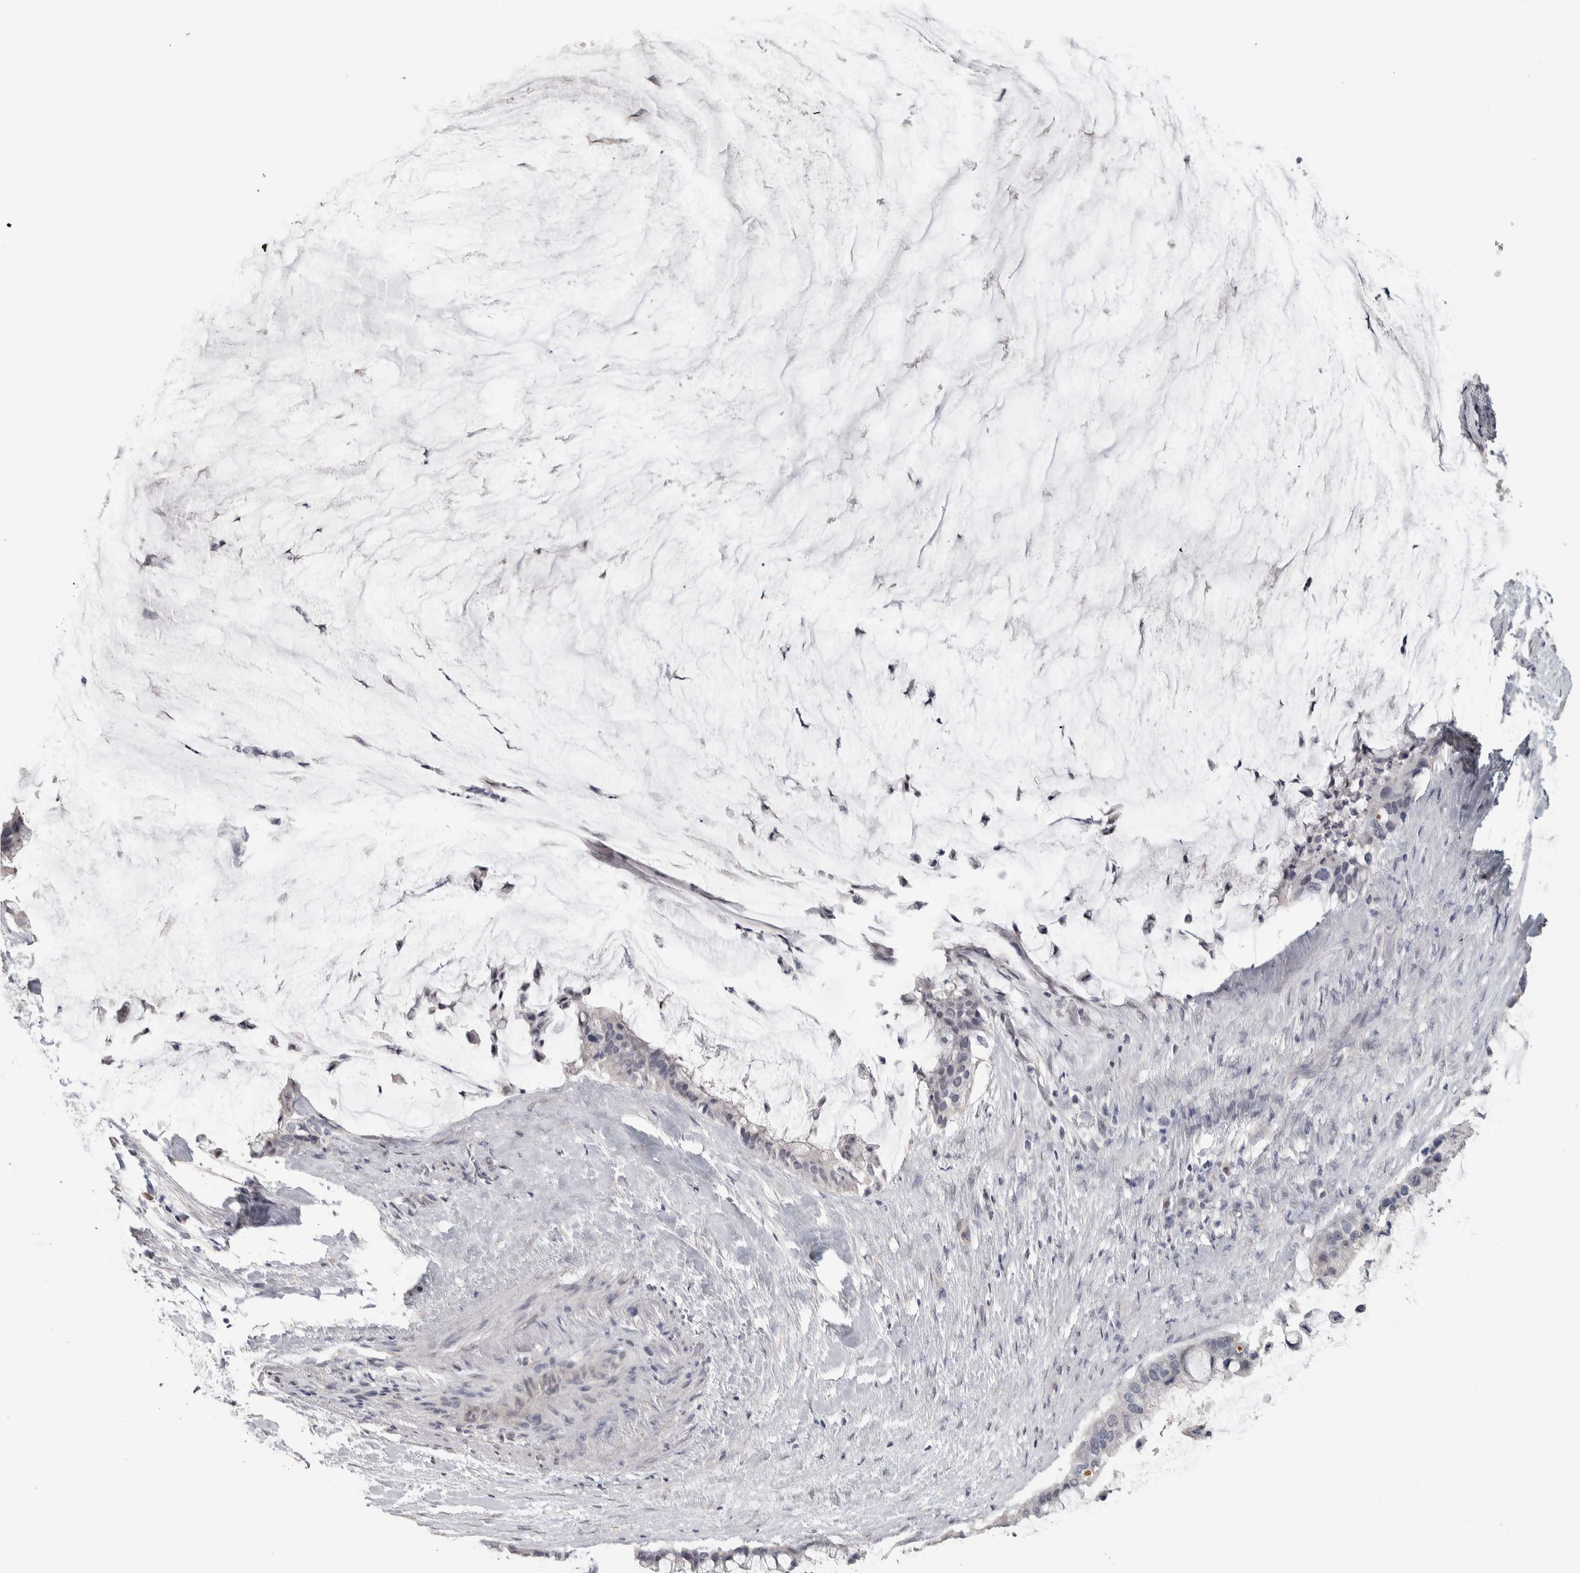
{"staining": {"intensity": "negative", "quantity": "none", "location": "none"}, "tissue": "pancreatic cancer", "cell_type": "Tumor cells", "image_type": "cancer", "snomed": [{"axis": "morphology", "description": "Adenocarcinoma, NOS"}, {"axis": "topography", "description": "Pancreas"}], "caption": "High power microscopy image of an immunohistochemistry image of adenocarcinoma (pancreatic), revealing no significant staining in tumor cells.", "gene": "NECAB1", "patient": {"sex": "male", "age": 41}}